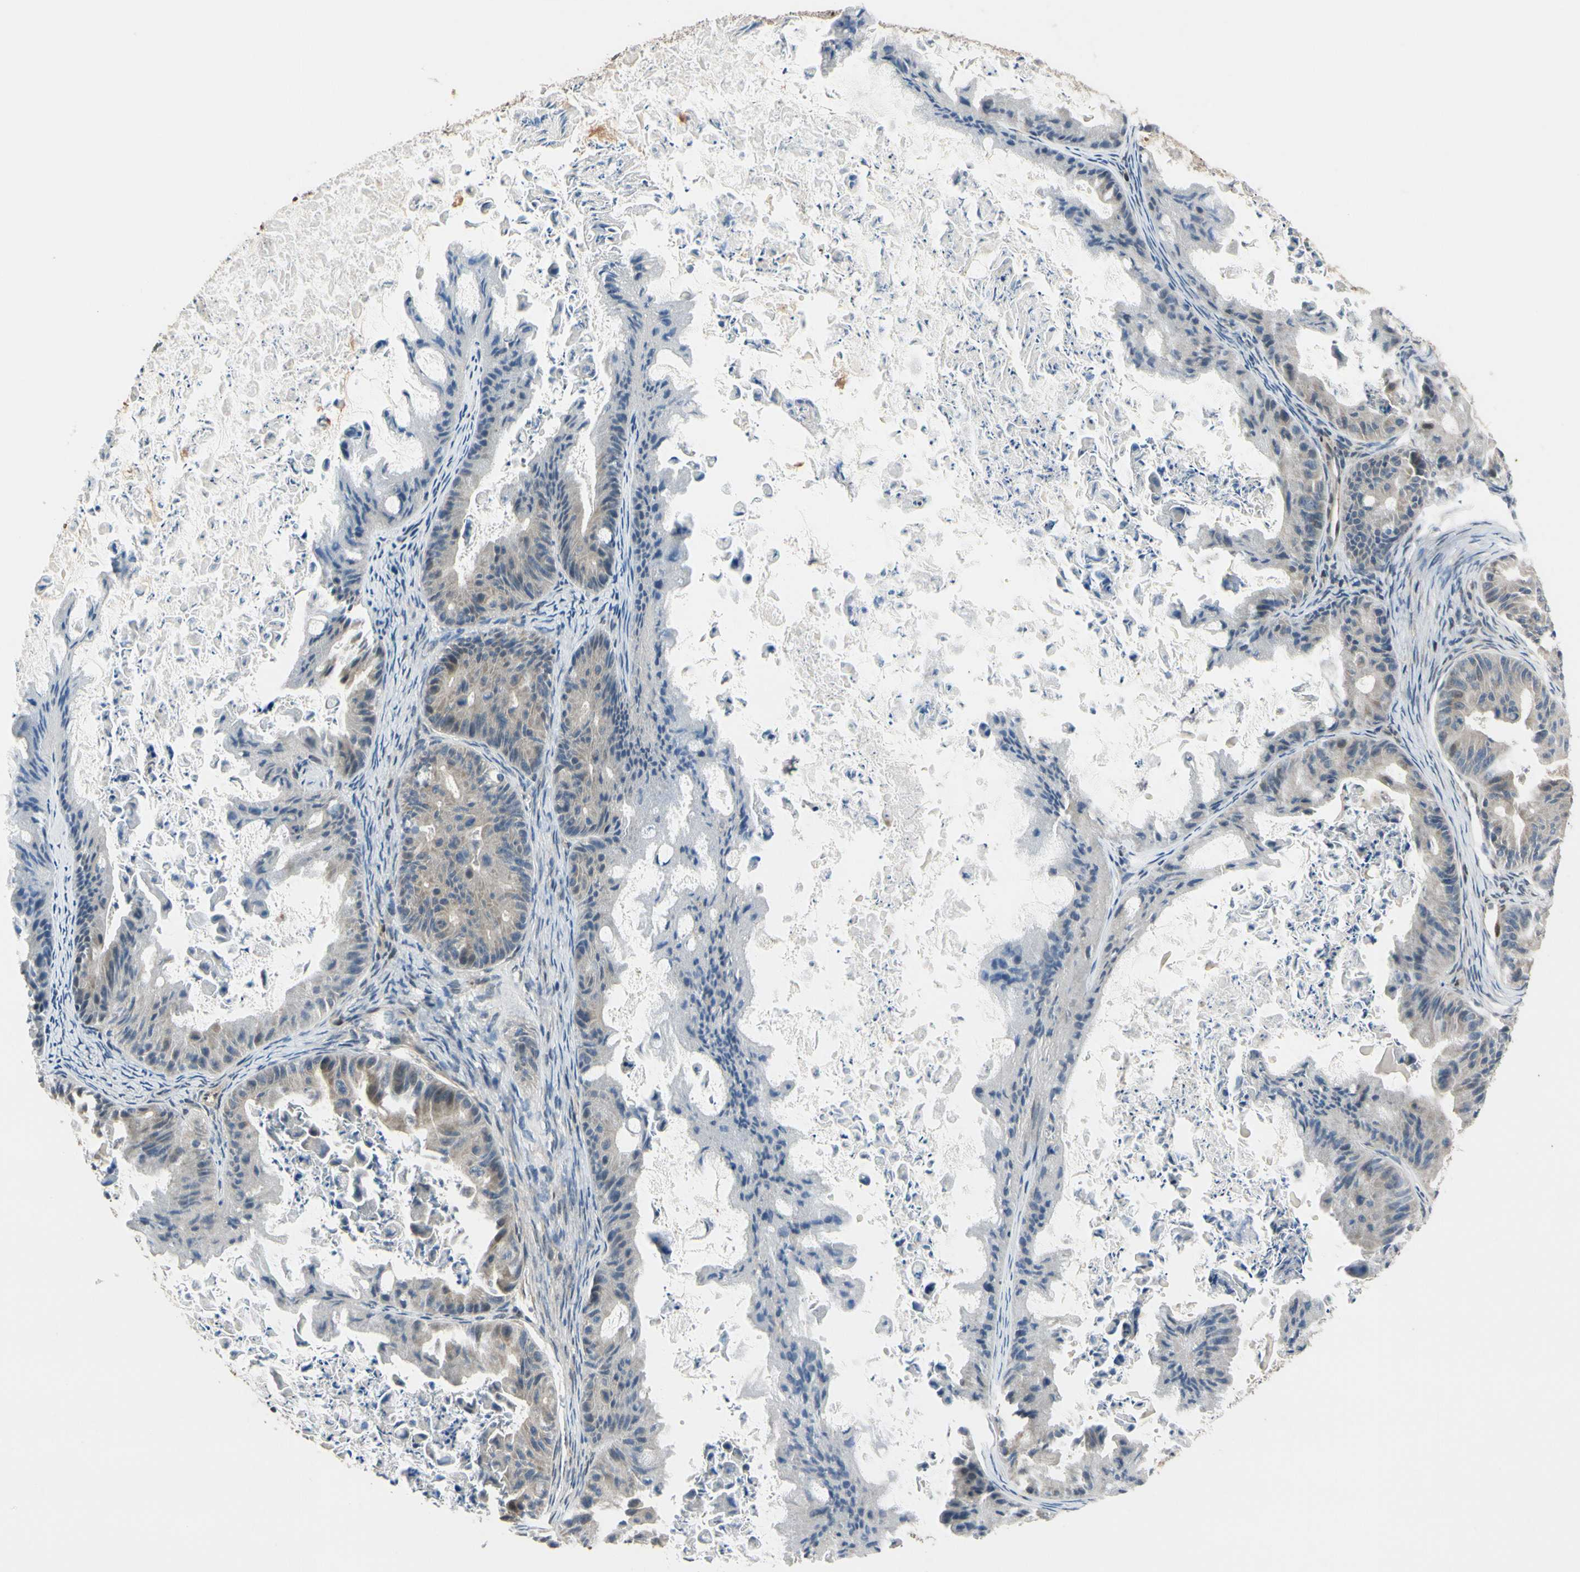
{"staining": {"intensity": "weak", "quantity": "25%-75%", "location": "cytoplasmic/membranous"}, "tissue": "ovarian cancer", "cell_type": "Tumor cells", "image_type": "cancer", "snomed": [{"axis": "morphology", "description": "Cystadenocarcinoma, mucinous, NOS"}, {"axis": "topography", "description": "Ovary"}], "caption": "Ovarian mucinous cystadenocarcinoma stained with a brown dye exhibits weak cytoplasmic/membranous positive positivity in approximately 25%-75% of tumor cells.", "gene": "RASGRF1", "patient": {"sex": "female", "age": 37}}